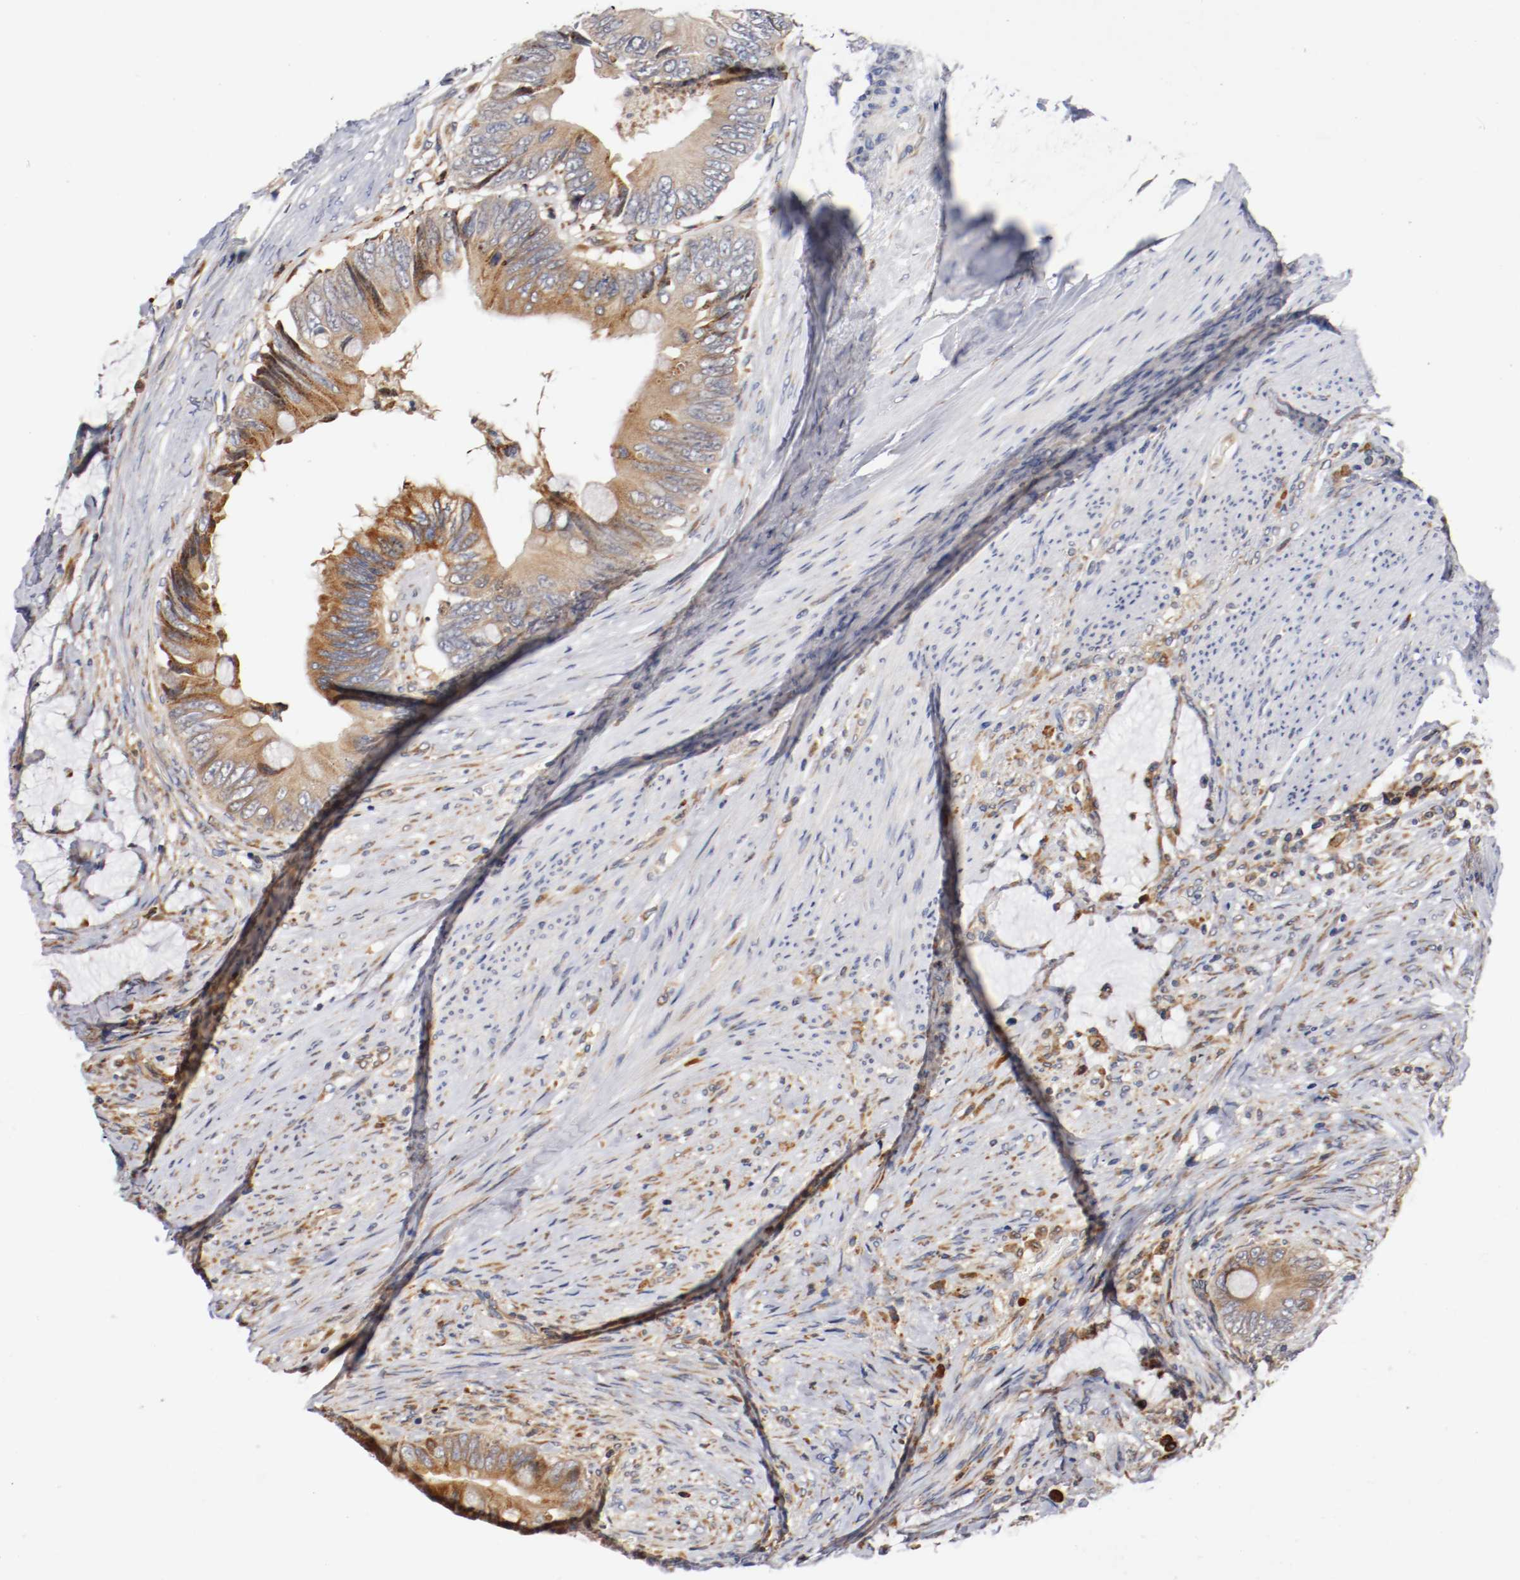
{"staining": {"intensity": "moderate", "quantity": ">75%", "location": "cytoplasmic/membranous"}, "tissue": "colorectal cancer", "cell_type": "Tumor cells", "image_type": "cancer", "snomed": [{"axis": "morphology", "description": "Adenocarcinoma, NOS"}, {"axis": "topography", "description": "Rectum"}], "caption": "Protein staining demonstrates moderate cytoplasmic/membranous expression in approximately >75% of tumor cells in adenocarcinoma (colorectal).", "gene": "TNFSF13", "patient": {"sex": "female", "age": 77}}